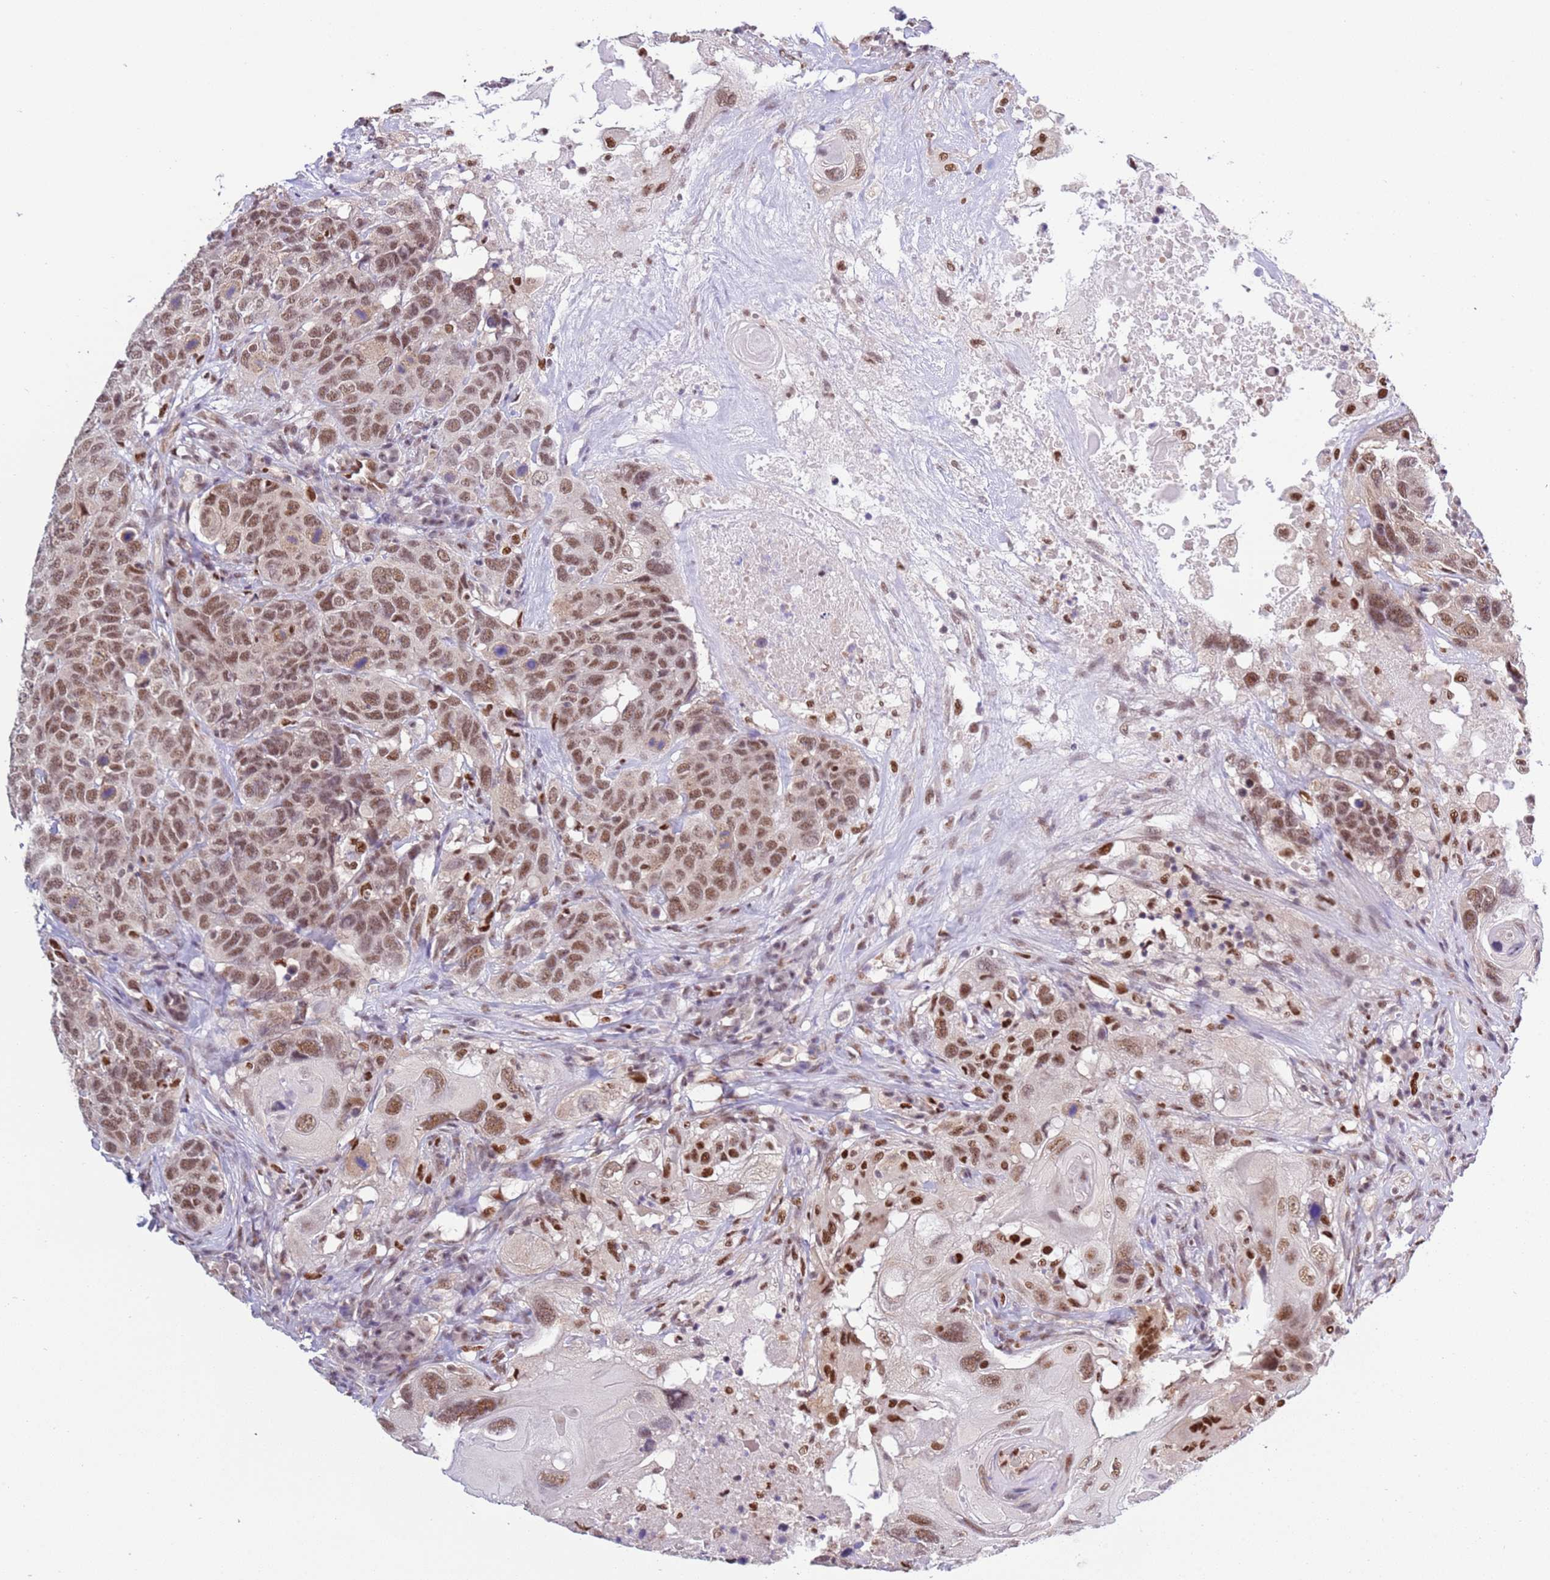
{"staining": {"intensity": "moderate", "quantity": ">75%", "location": "nuclear"}, "tissue": "head and neck cancer", "cell_type": "Tumor cells", "image_type": "cancer", "snomed": [{"axis": "morphology", "description": "Squamous cell carcinoma, NOS"}, {"axis": "topography", "description": "Head-Neck"}], "caption": "Immunohistochemical staining of human head and neck cancer (squamous cell carcinoma) exhibits medium levels of moderate nuclear protein staining in approximately >75% of tumor cells.", "gene": "PRPF6", "patient": {"sex": "male", "age": 66}}